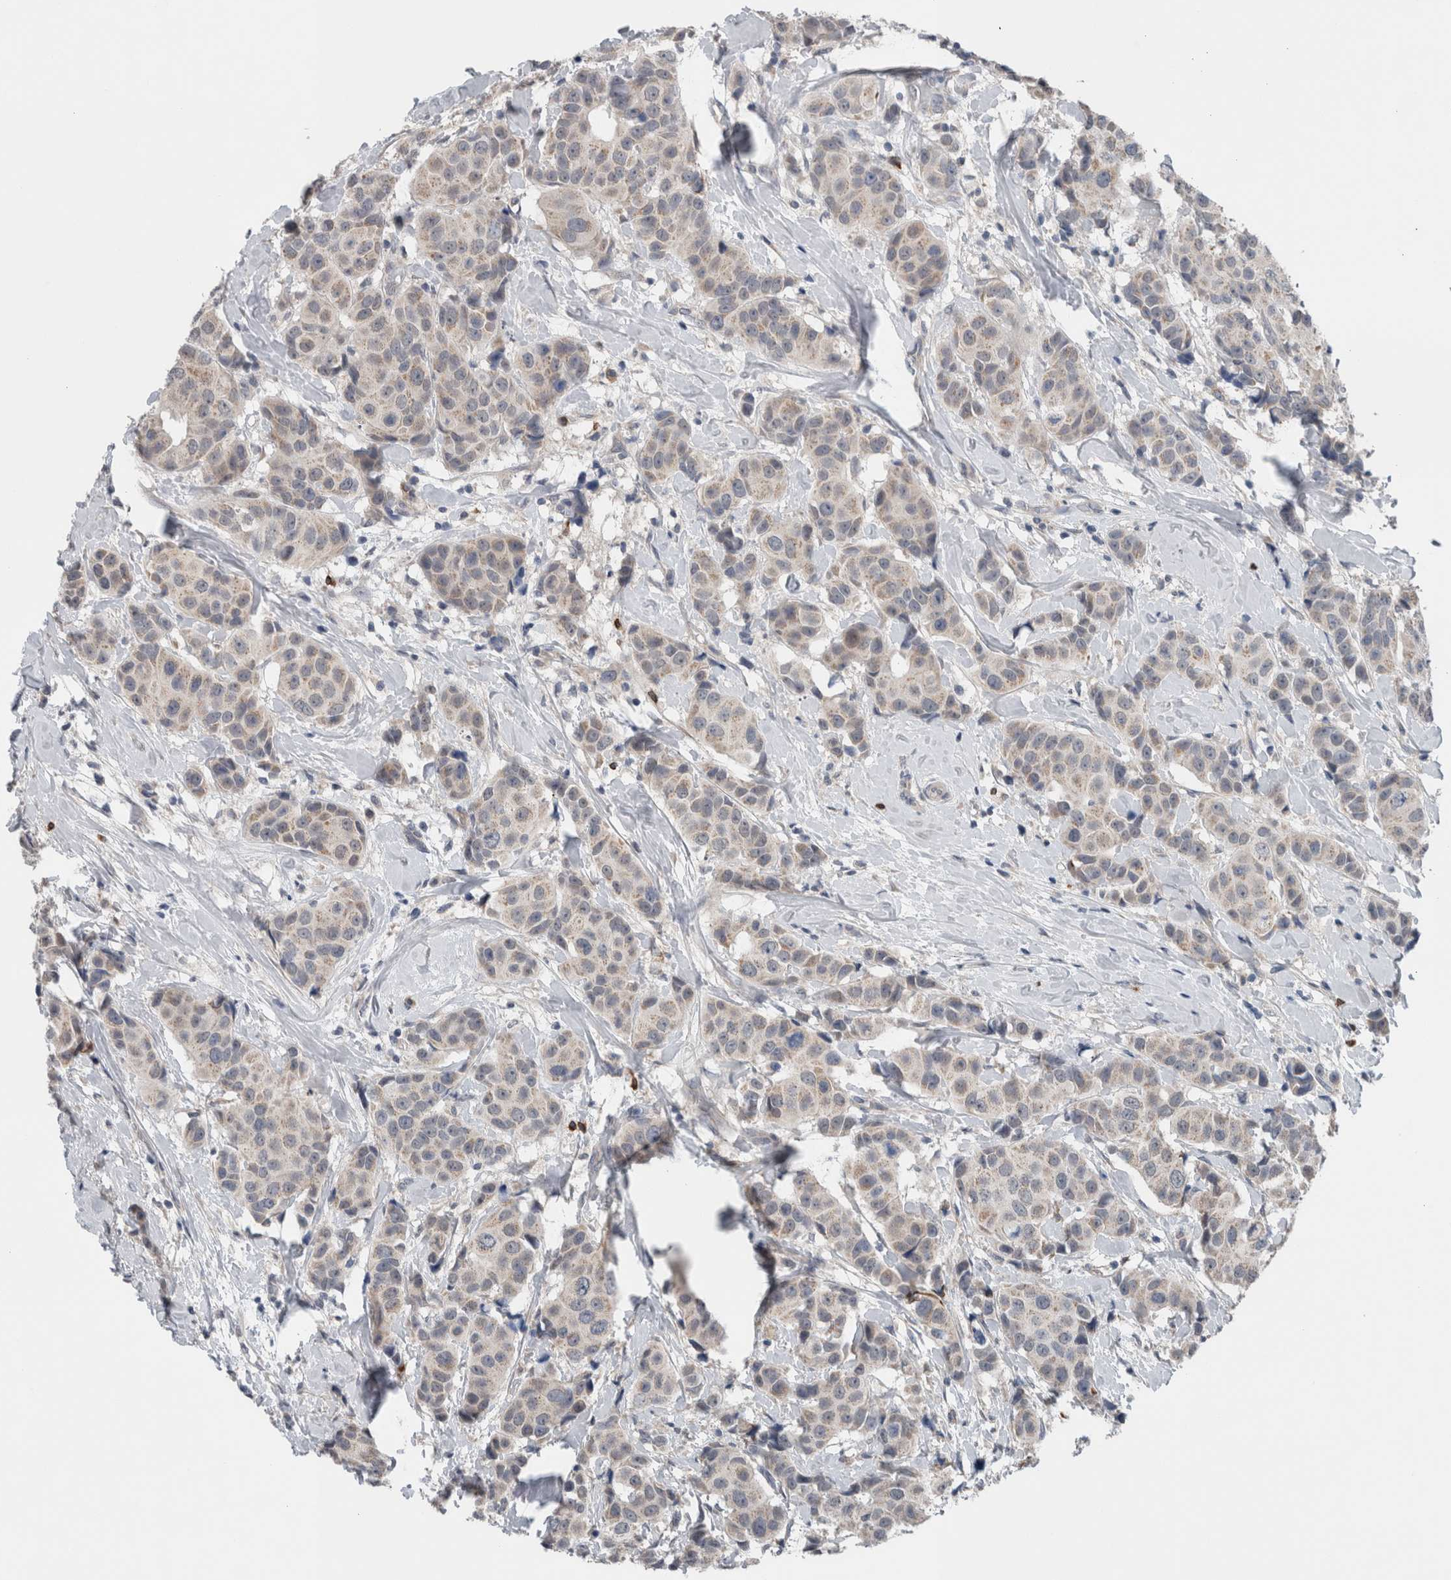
{"staining": {"intensity": "negative", "quantity": "none", "location": "none"}, "tissue": "breast cancer", "cell_type": "Tumor cells", "image_type": "cancer", "snomed": [{"axis": "morphology", "description": "Normal tissue, NOS"}, {"axis": "morphology", "description": "Duct carcinoma"}, {"axis": "topography", "description": "Breast"}], "caption": "Breast cancer (invasive ductal carcinoma) was stained to show a protein in brown. There is no significant expression in tumor cells.", "gene": "CRNN", "patient": {"sex": "female", "age": 39}}